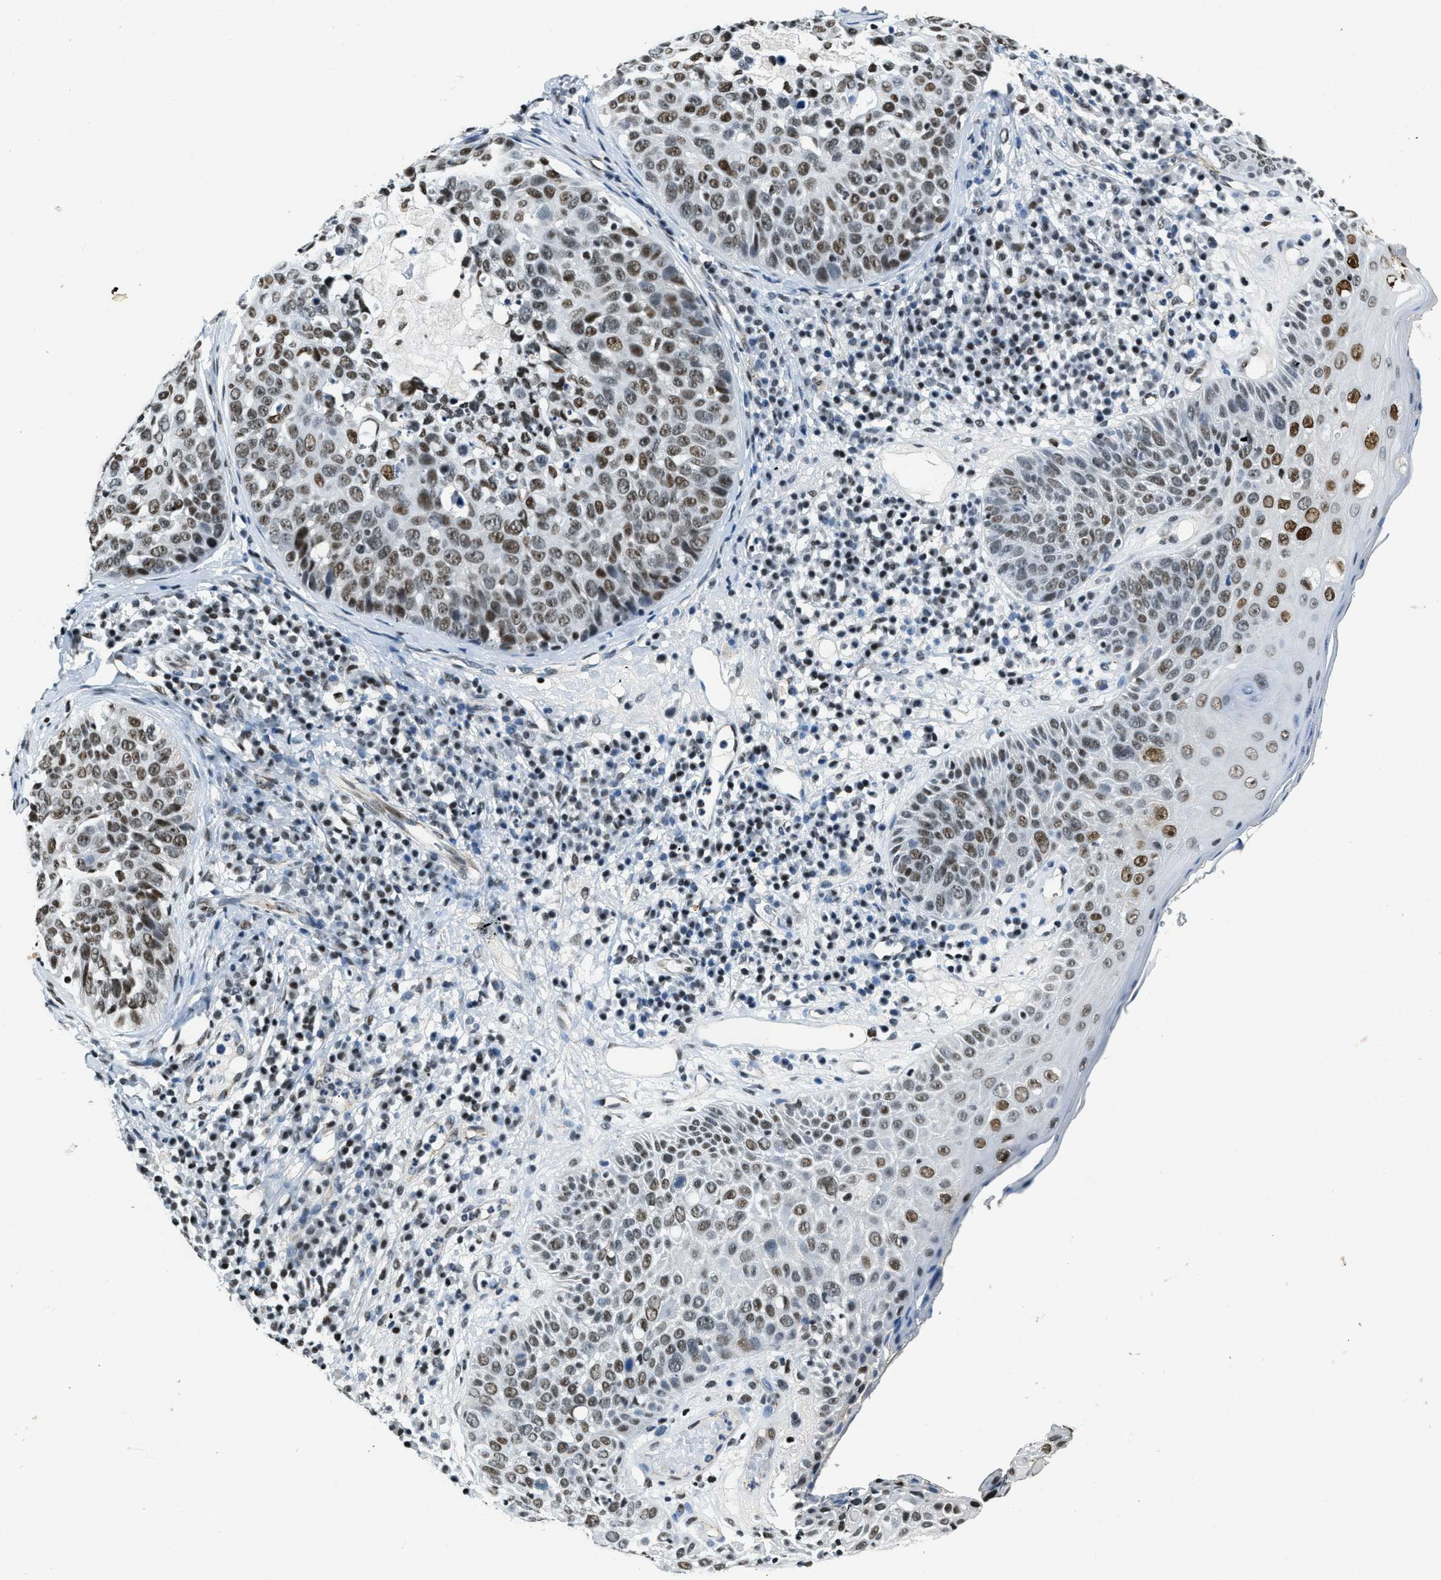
{"staining": {"intensity": "moderate", "quantity": ">75%", "location": "nuclear"}, "tissue": "skin cancer", "cell_type": "Tumor cells", "image_type": "cancer", "snomed": [{"axis": "morphology", "description": "Squamous cell carcinoma in situ, NOS"}, {"axis": "morphology", "description": "Squamous cell carcinoma, NOS"}, {"axis": "topography", "description": "Skin"}], "caption": "IHC micrograph of human skin squamous cell carcinoma stained for a protein (brown), which displays medium levels of moderate nuclear staining in about >75% of tumor cells.", "gene": "CCNE1", "patient": {"sex": "male", "age": 93}}